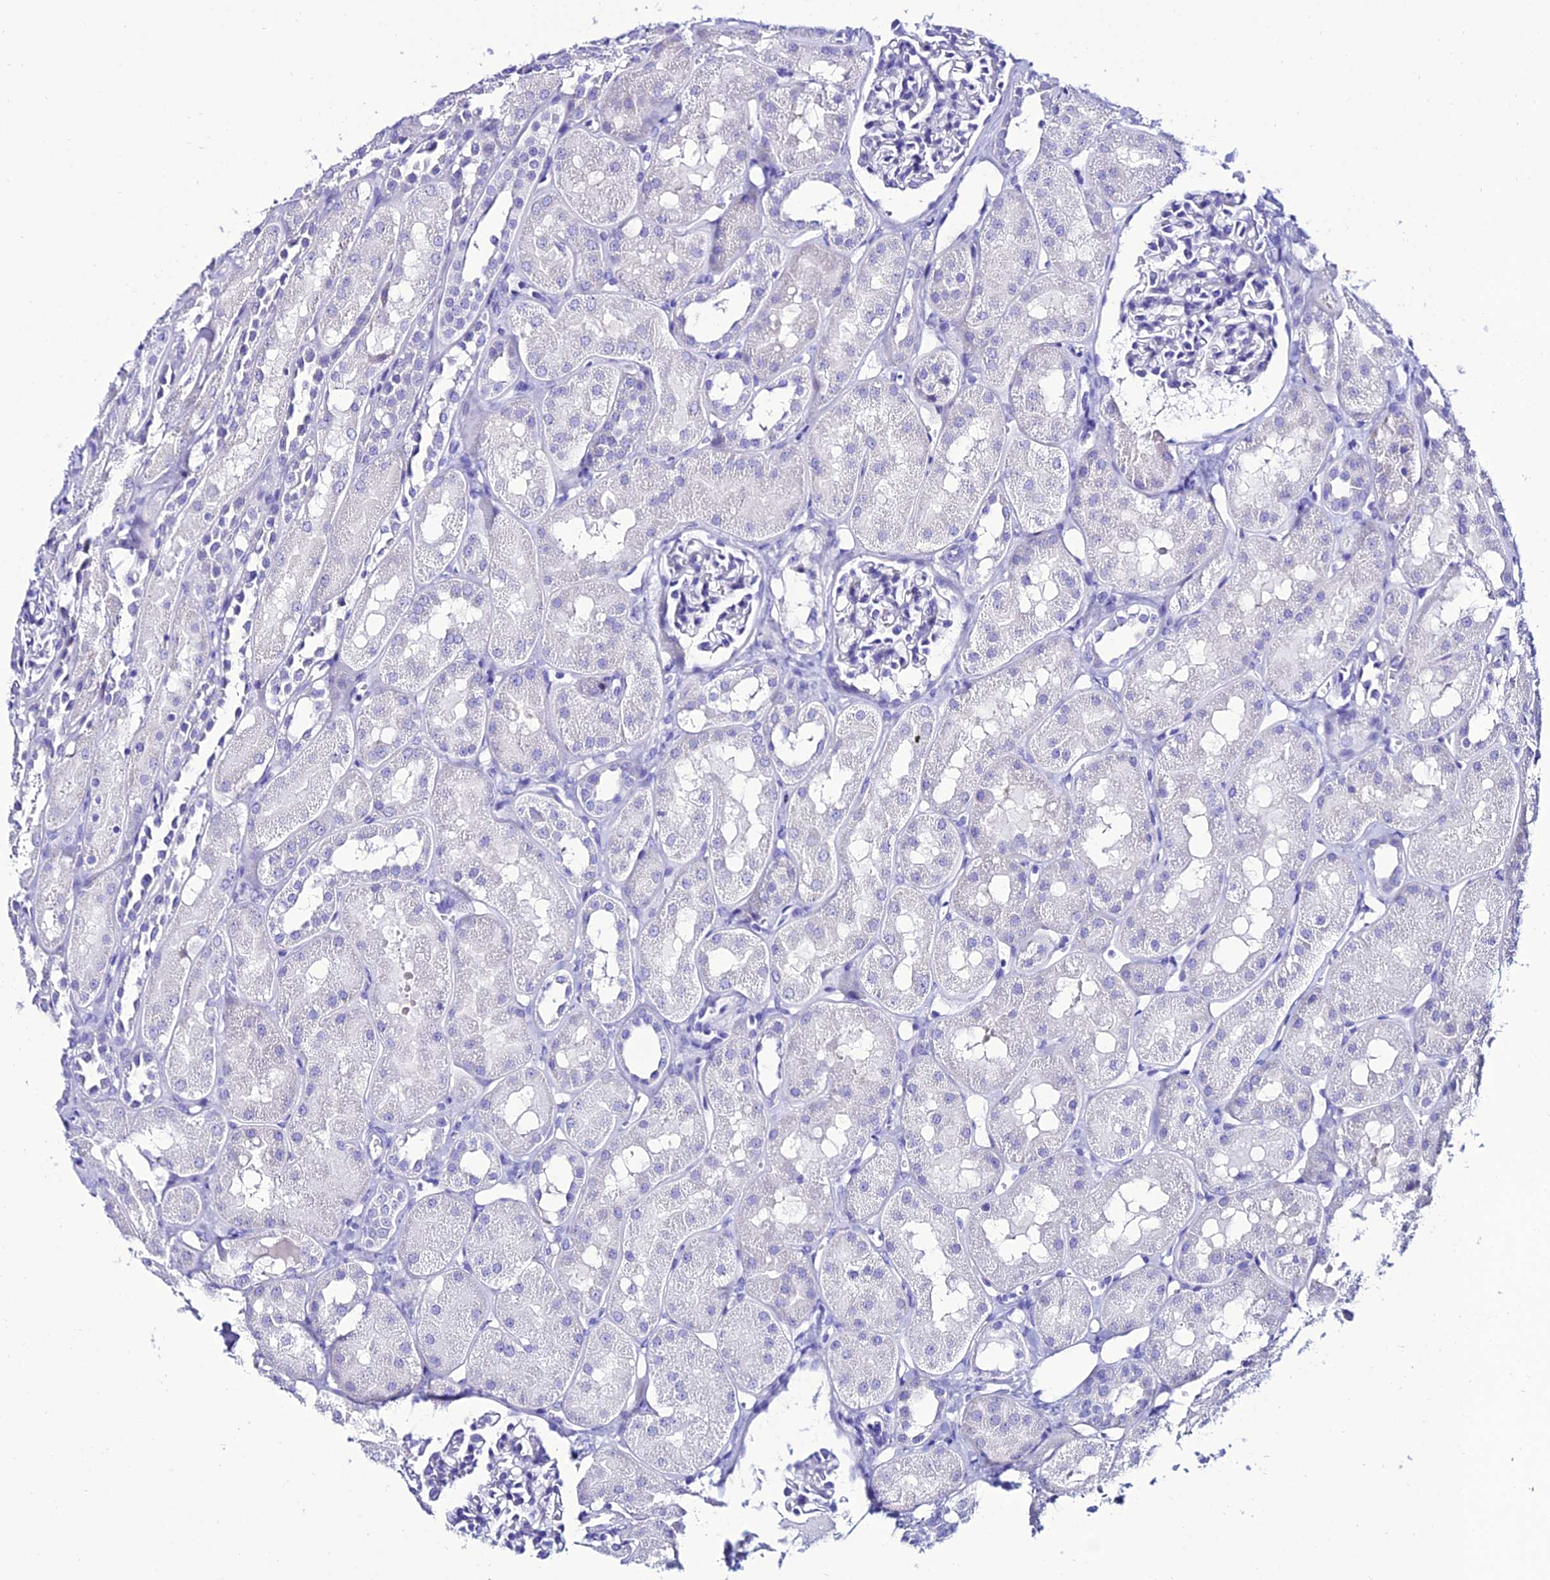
{"staining": {"intensity": "negative", "quantity": "none", "location": "none"}, "tissue": "kidney", "cell_type": "Cells in glomeruli", "image_type": "normal", "snomed": [{"axis": "morphology", "description": "Normal tissue, NOS"}, {"axis": "topography", "description": "Kidney"}, {"axis": "topography", "description": "Urinary bladder"}], "caption": "IHC image of benign kidney stained for a protein (brown), which exhibits no positivity in cells in glomeruli.", "gene": "OR4D5", "patient": {"sex": "male", "age": 16}}